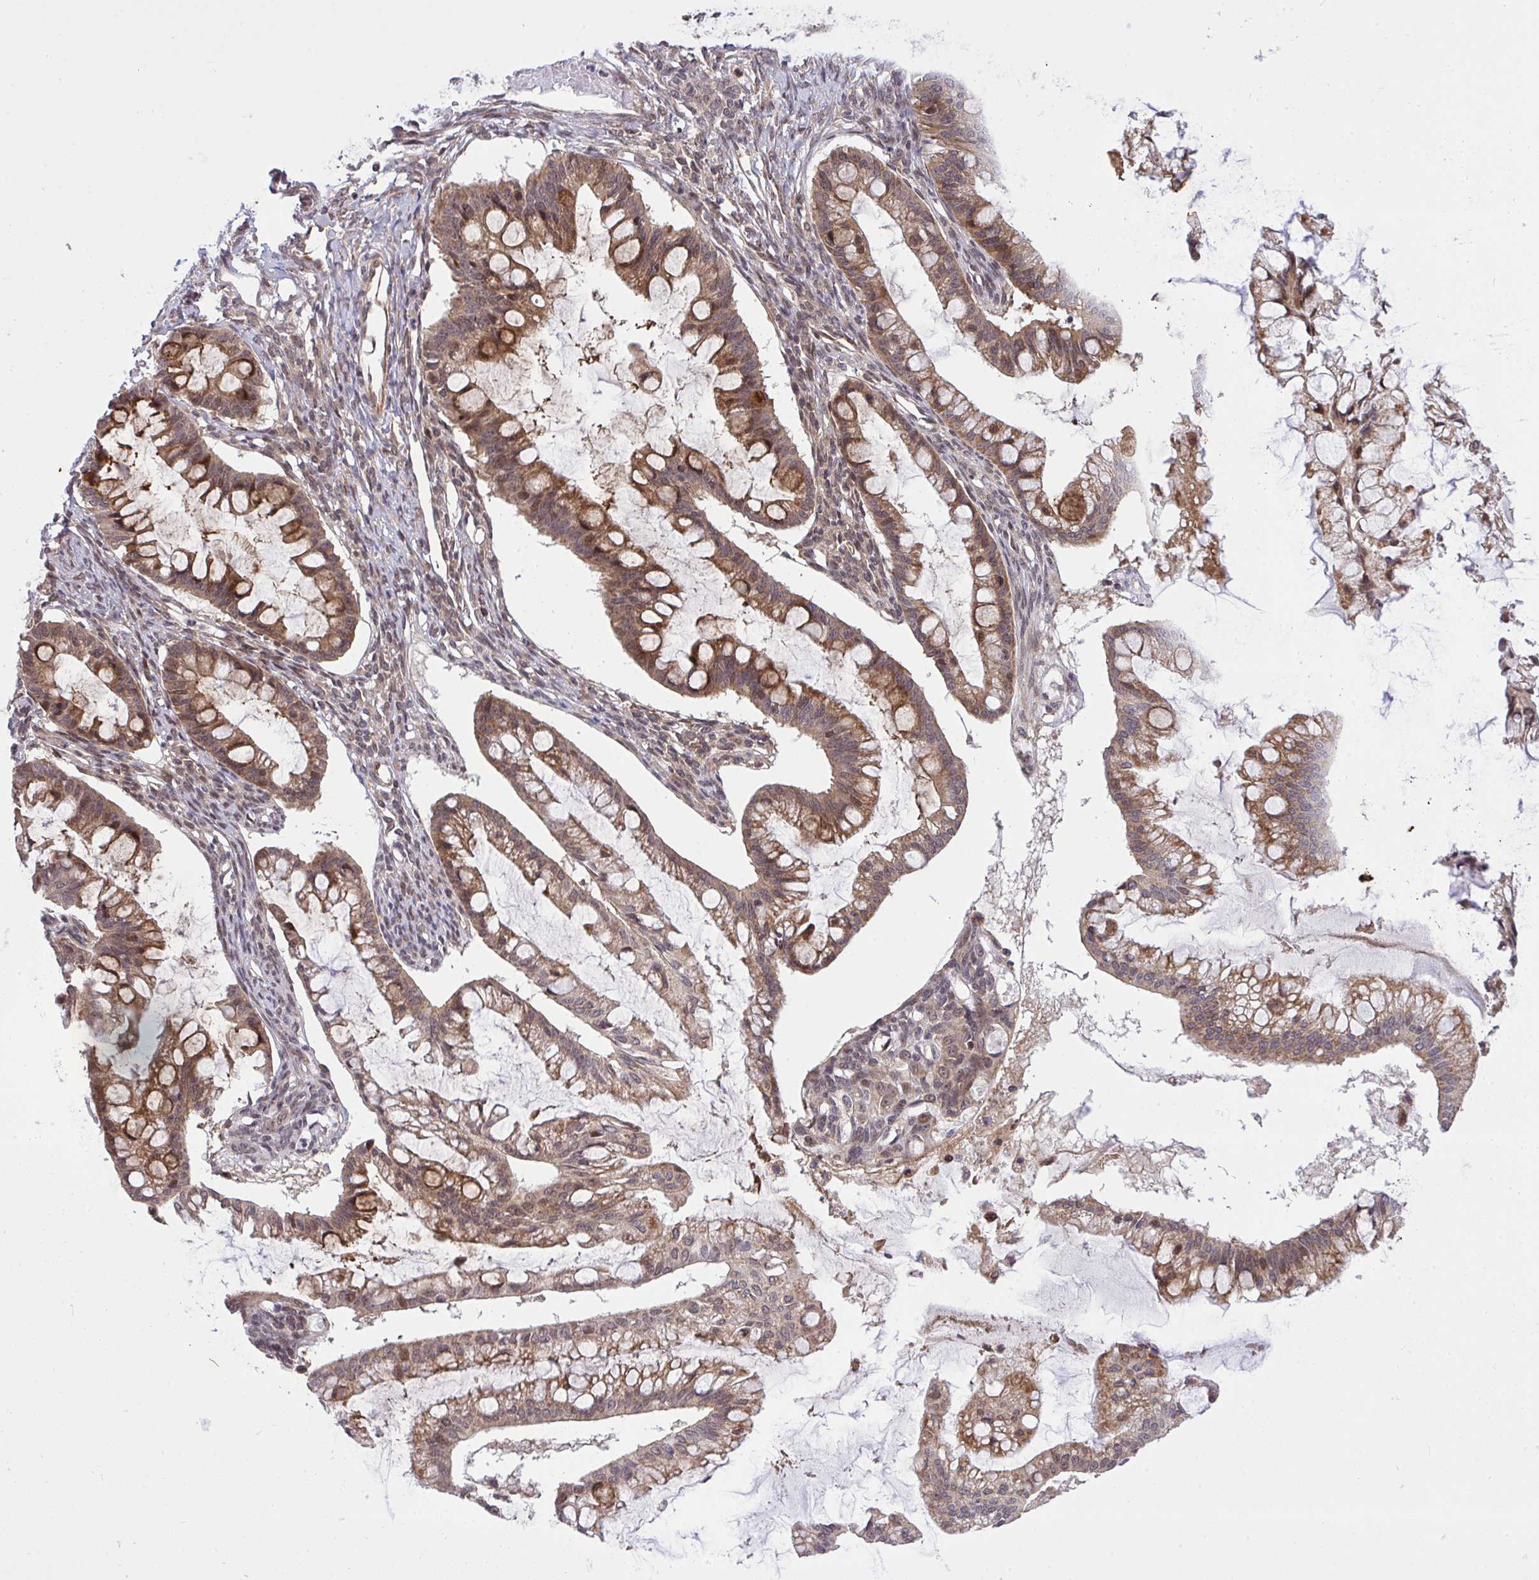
{"staining": {"intensity": "moderate", "quantity": ">75%", "location": "cytoplasmic/membranous"}, "tissue": "ovarian cancer", "cell_type": "Tumor cells", "image_type": "cancer", "snomed": [{"axis": "morphology", "description": "Cystadenocarcinoma, mucinous, NOS"}, {"axis": "topography", "description": "Ovary"}], "caption": "Moderate cytoplasmic/membranous protein staining is seen in about >75% of tumor cells in ovarian cancer. (IHC, brightfield microscopy, high magnification).", "gene": "ERI1", "patient": {"sex": "female", "age": 73}}